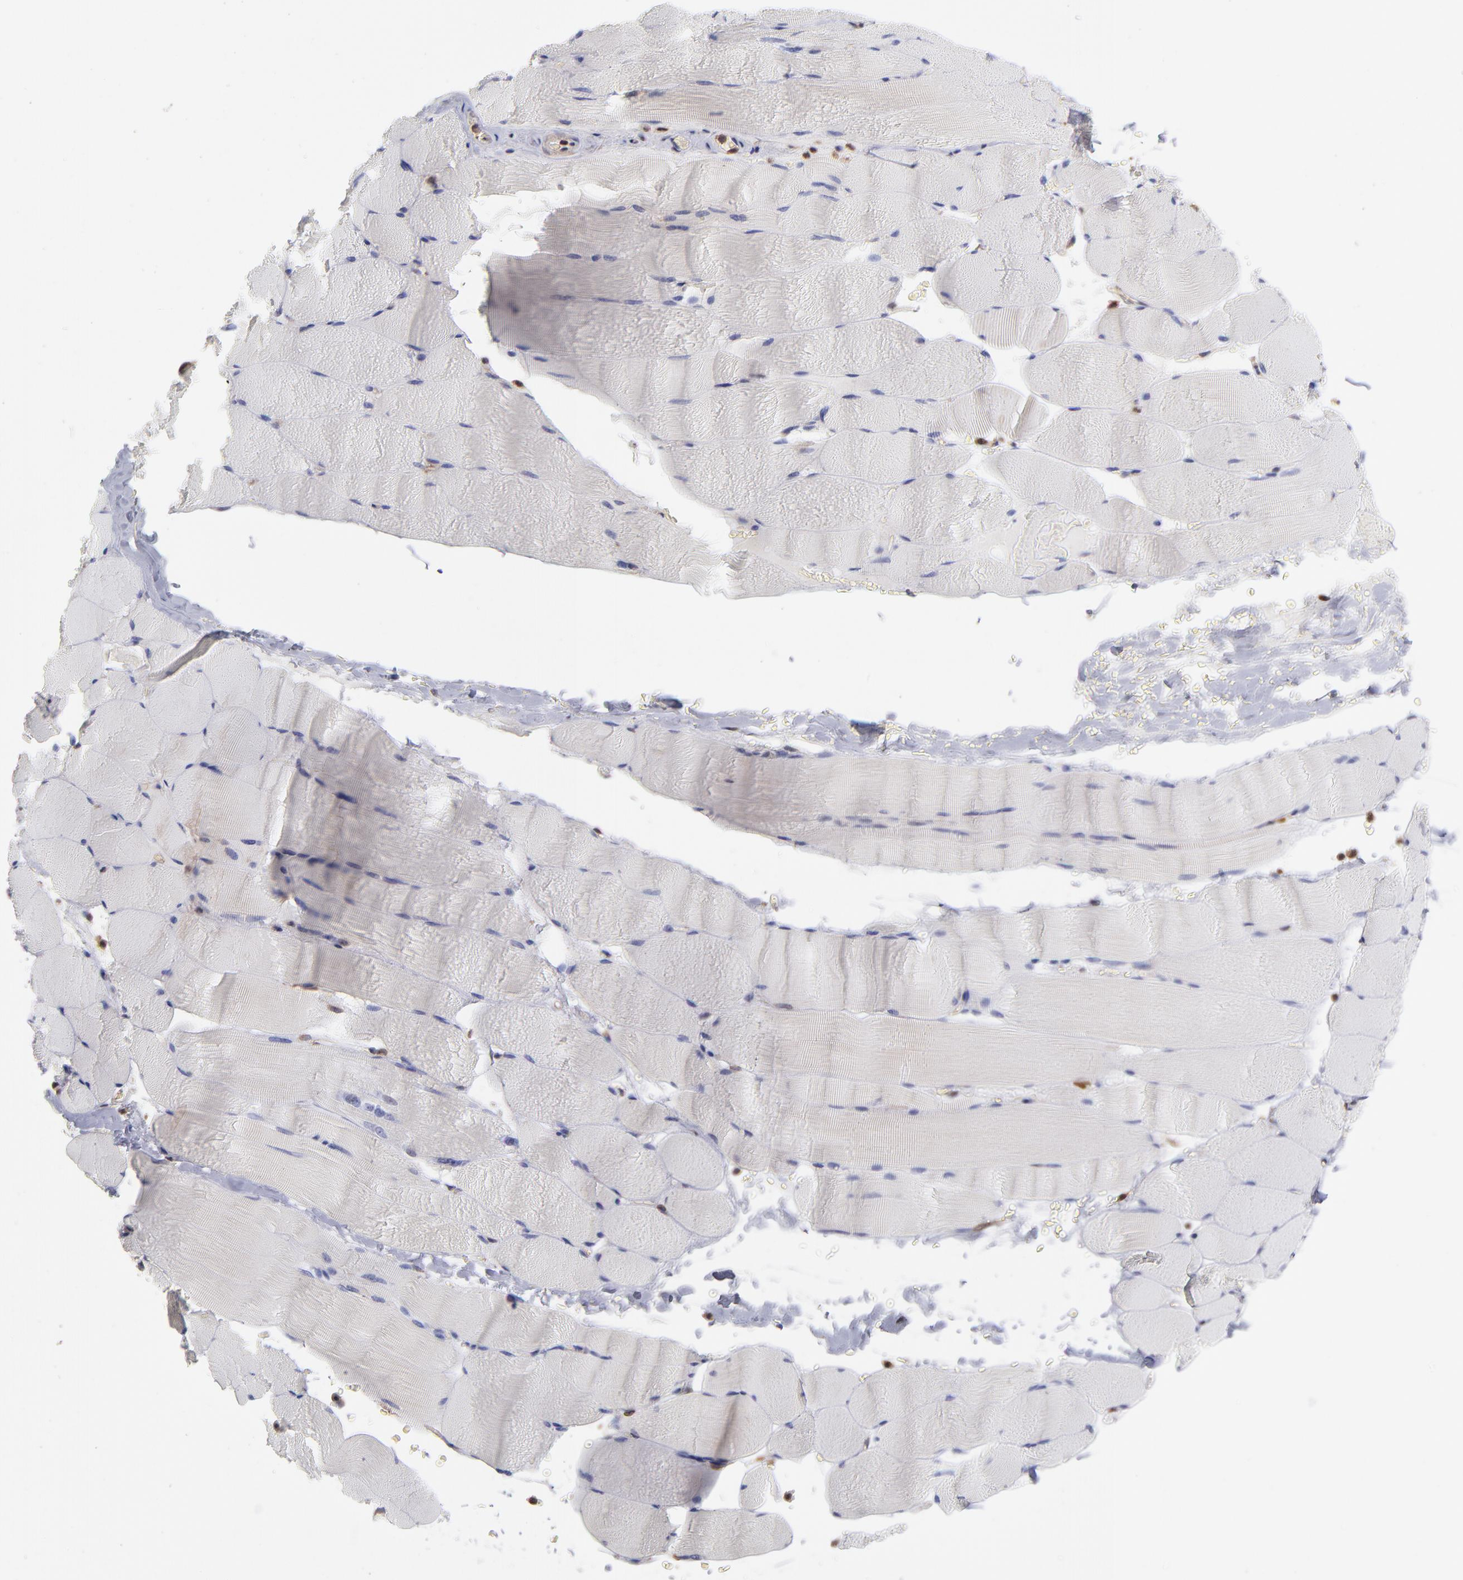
{"staining": {"intensity": "negative", "quantity": "none", "location": "none"}, "tissue": "skeletal muscle", "cell_type": "Myocytes", "image_type": "normal", "snomed": [{"axis": "morphology", "description": "Normal tissue, NOS"}, {"axis": "topography", "description": "Skeletal muscle"}], "caption": "Immunohistochemical staining of unremarkable skeletal muscle exhibits no significant staining in myocytes. The staining was performed using DAB to visualize the protein expression in brown, while the nuclei were stained in blue with hematoxylin (Magnification: 20x).", "gene": "MAPRE1", "patient": {"sex": "male", "age": 62}}